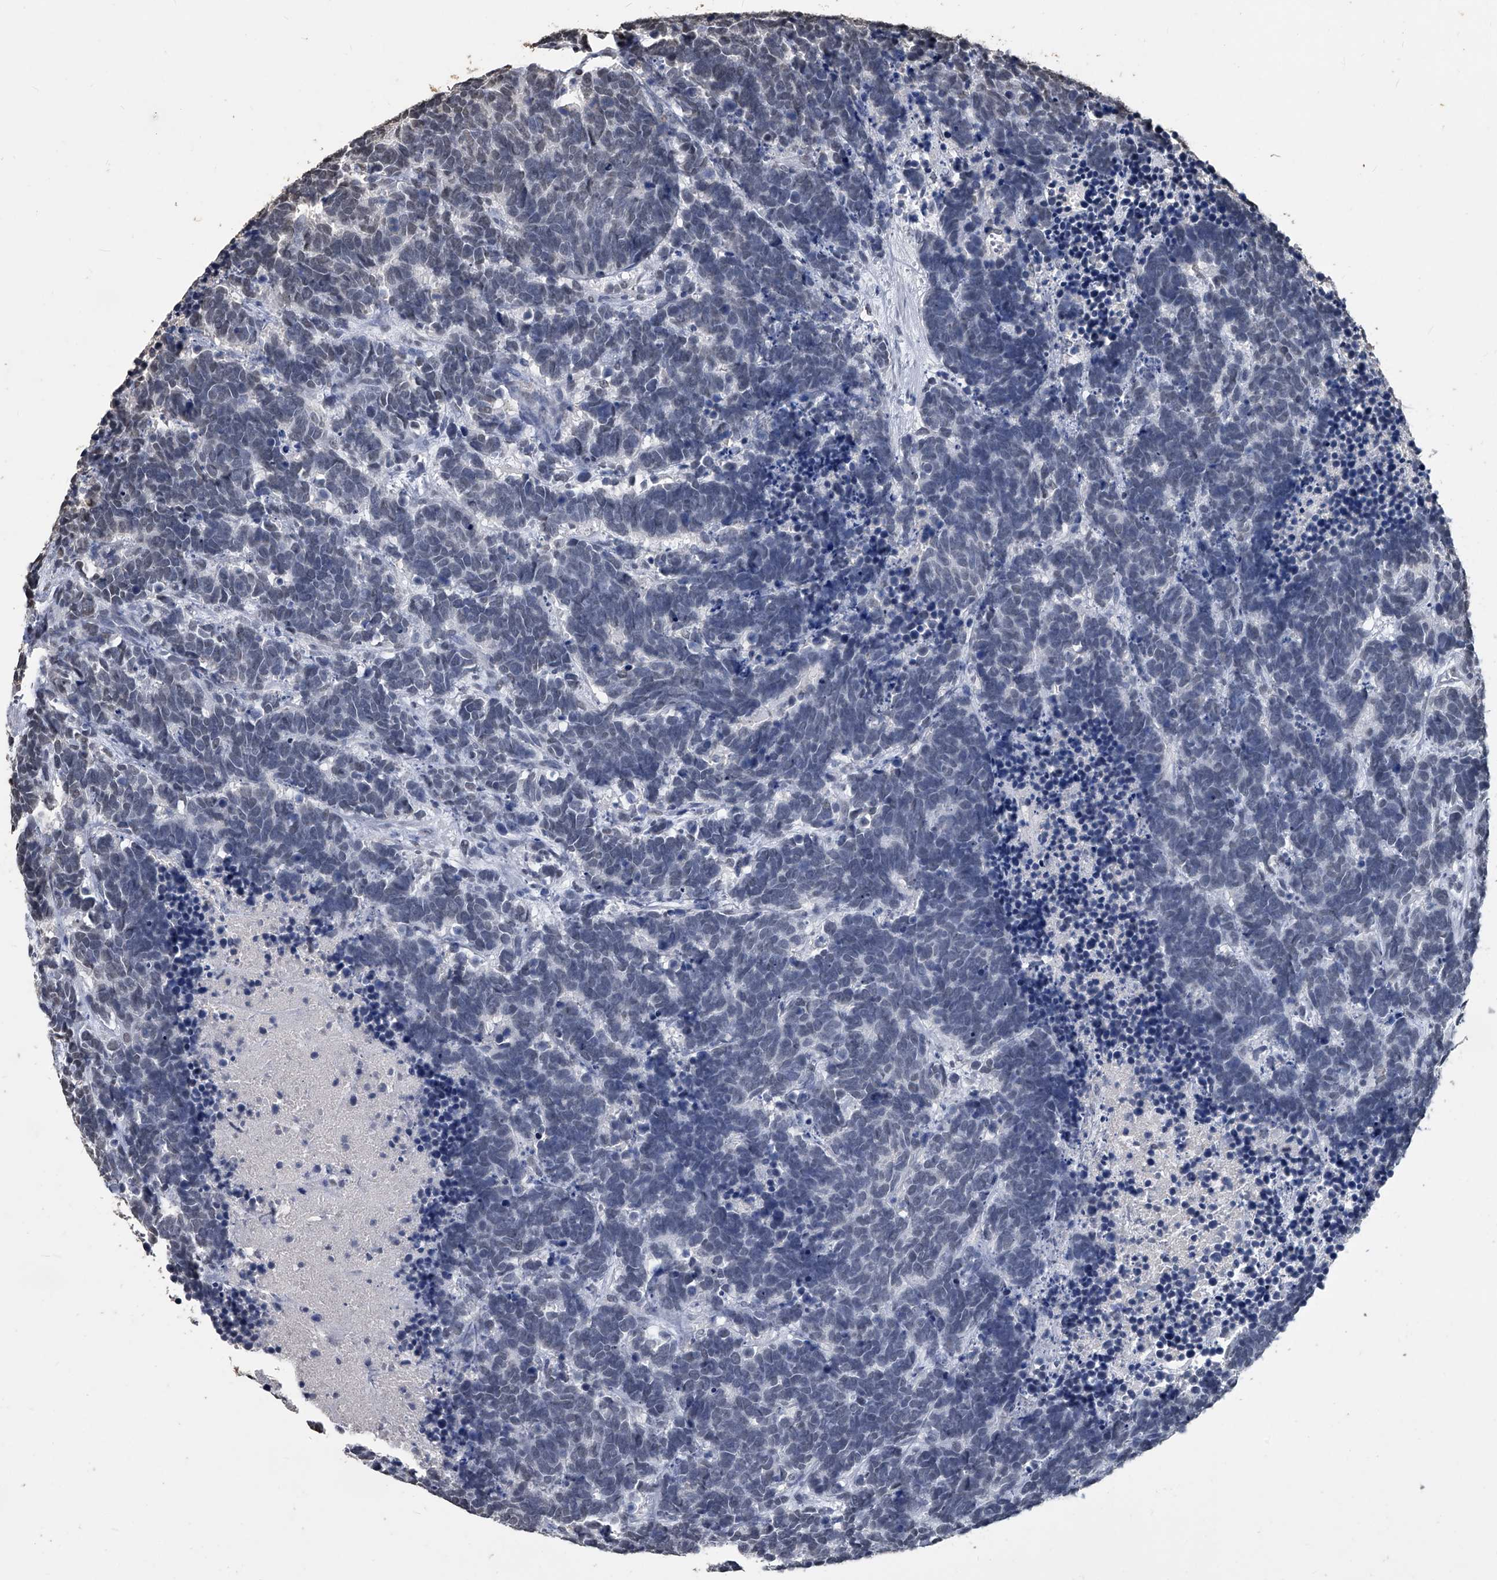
{"staining": {"intensity": "negative", "quantity": "none", "location": "none"}, "tissue": "carcinoid", "cell_type": "Tumor cells", "image_type": "cancer", "snomed": [{"axis": "morphology", "description": "Carcinoma, NOS"}, {"axis": "morphology", "description": "Carcinoid, malignant, NOS"}, {"axis": "topography", "description": "Urinary bladder"}], "caption": "The image demonstrates no staining of tumor cells in carcinoid. Nuclei are stained in blue.", "gene": "MATR3", "patient": {"sex": "male", "age": 57}}